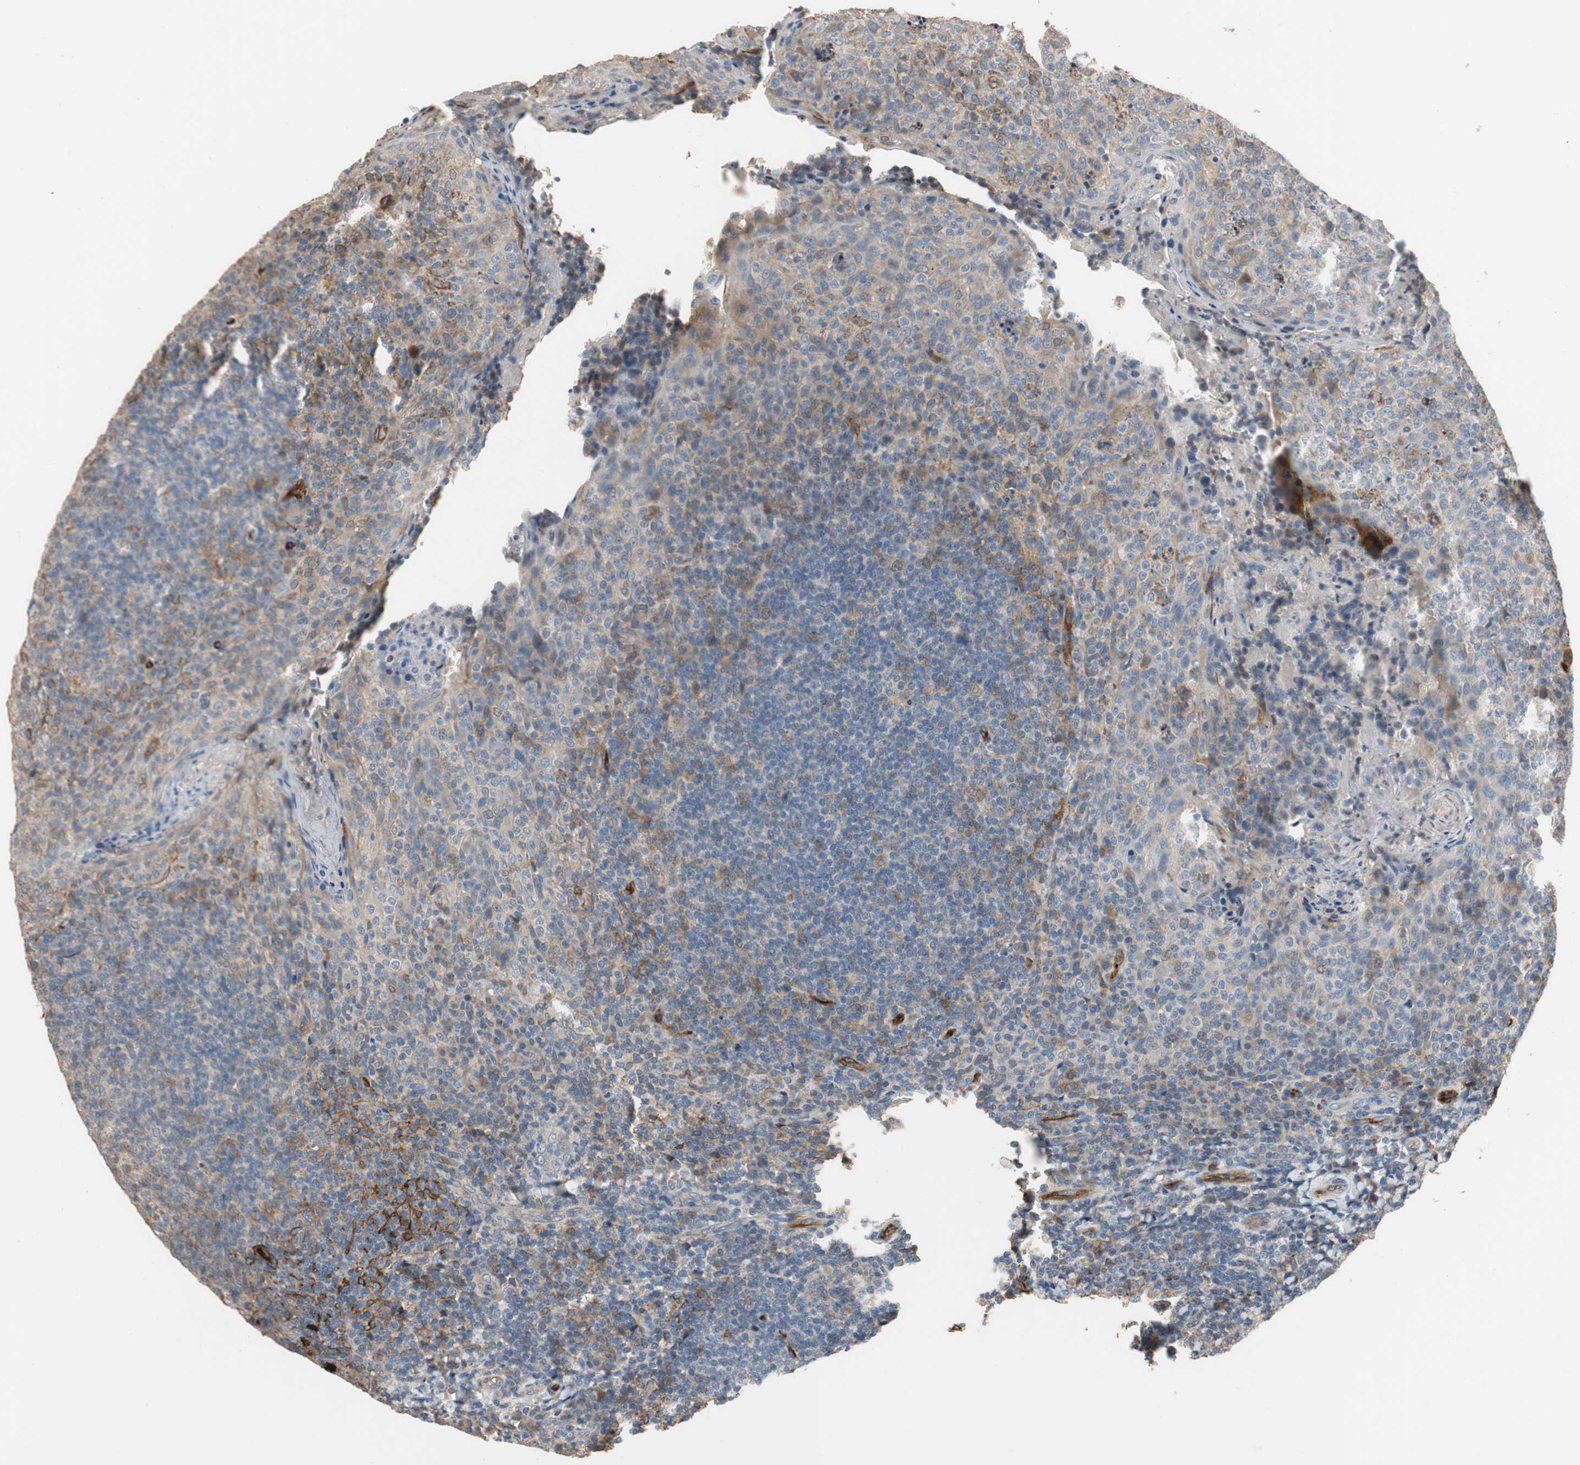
{"staining": {"intensity": "weak", "quantity": ">75%", "location": "cytoplasmic/membranous"}, "tissue": "tonsil", "cell_type": "Germinal center cells", "image_type": "normal", "snomed": [{"axis": "morphology", "description": "Normal tissue, NOS"}, {"axis": "topography", "description": "Tonsil"}], "caption": "Immunohistochemical staining of unremarkable human tonsil displays >75% levels of weak cytoplasmic/membranous protein positivity in about >75% of germinal center cells. Nuclei are stained in blue.", "gene": "ALPL", "patient": {"sex": "male", "age": 17}}